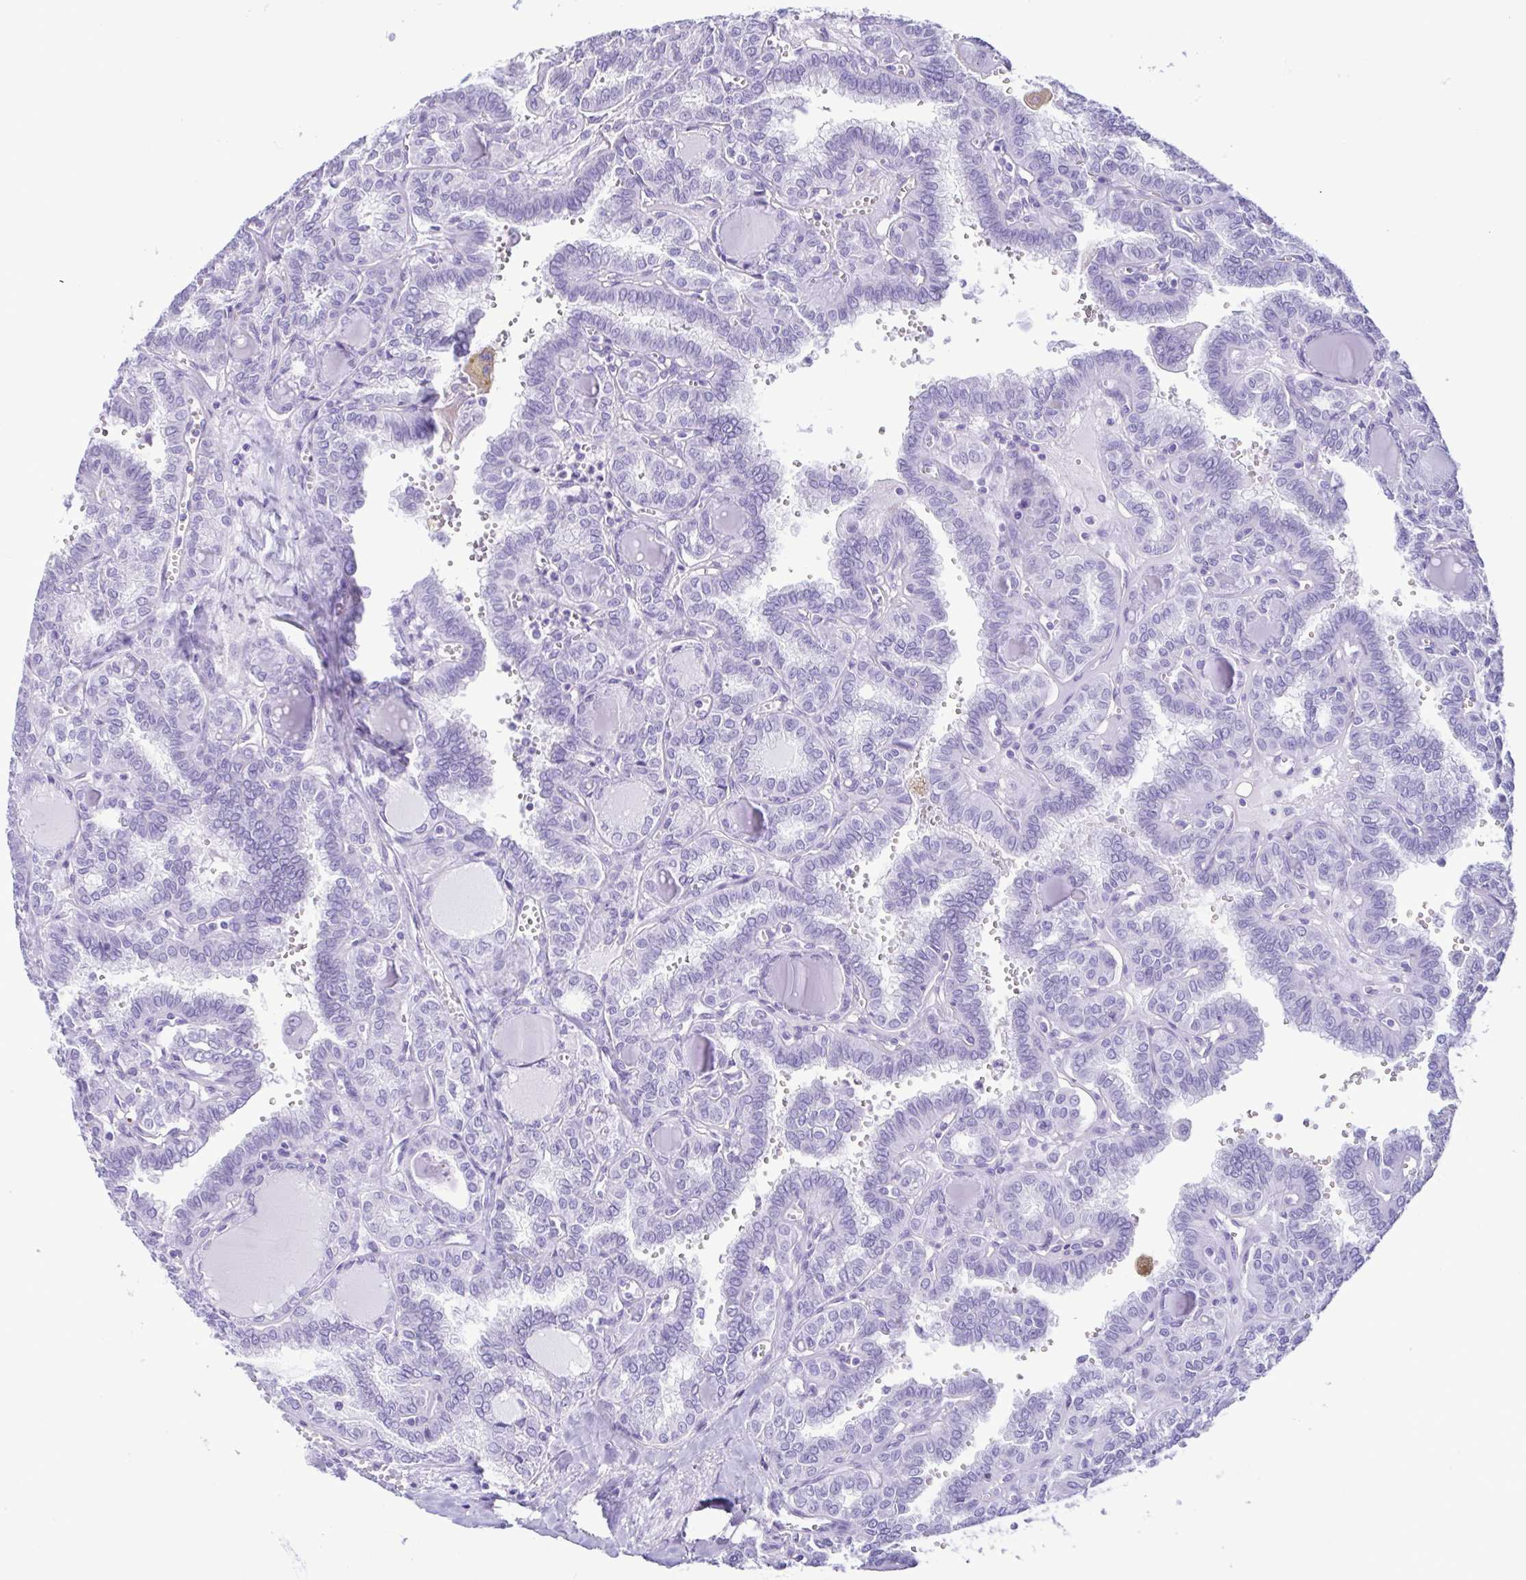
{"staining": {"intensity": "negative", "quantity": "none", "location": "none"}, "tissue": "thyroid cancer", "cell_type": "Tumor cells", "image_type": "cancer", "snomed": [{"axis": "morphology", "description": "Papillary adenocarcinoma, NOS"}, {"axis": "topography", "description": "Thyroid gland"}], "caption": "Micrograph shows no protein positivity in tumor cells of thyroid cancer (papillary adenocarcinoma) tissue.", "gene": "CBY2", "patient": {"sex": "female", "age": 41}}